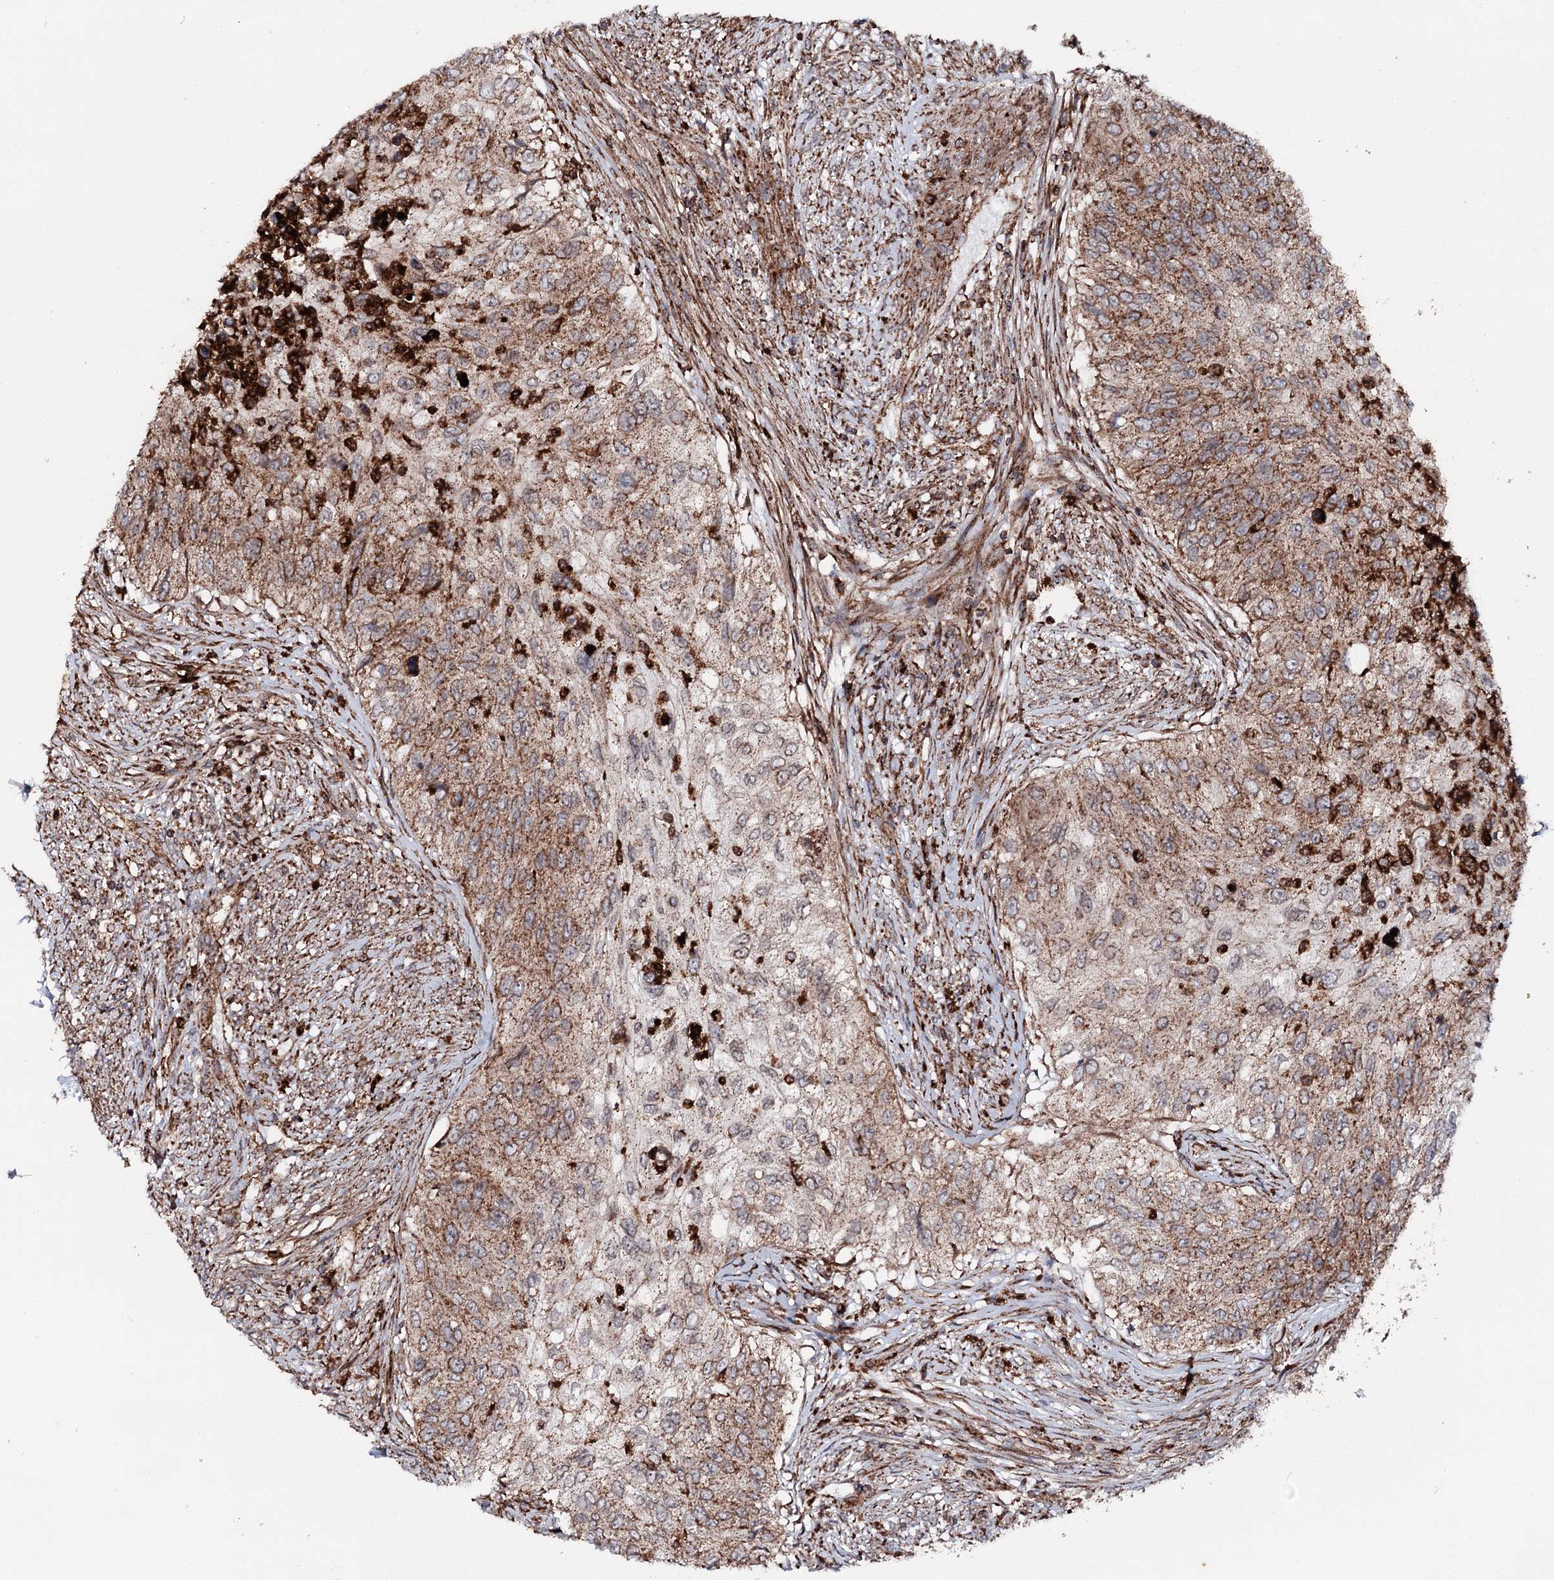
{"staining": {"intensity": "moderate", "quantity": ">75%", "location": "cytoplasmic/membranous"}, "tissue": "urothelial cancer", "cell_type": "Tumor cells", "image_type": "cancer", "snomed": [{"axis": "morphology", "description": "Urothelial carcinoma, High grade"}, {"axis": "topography", "description": "Urinary bladder"}], "caption": "Approximately >75% of tumor cells in urothelial cancer demonstrate moderate cytoplasmic/membranous protein staining as visualized by brown immunohistochemical staining.", "gene": "FGFR1OP2", "patient": {"sex": "female", "age": 60}}